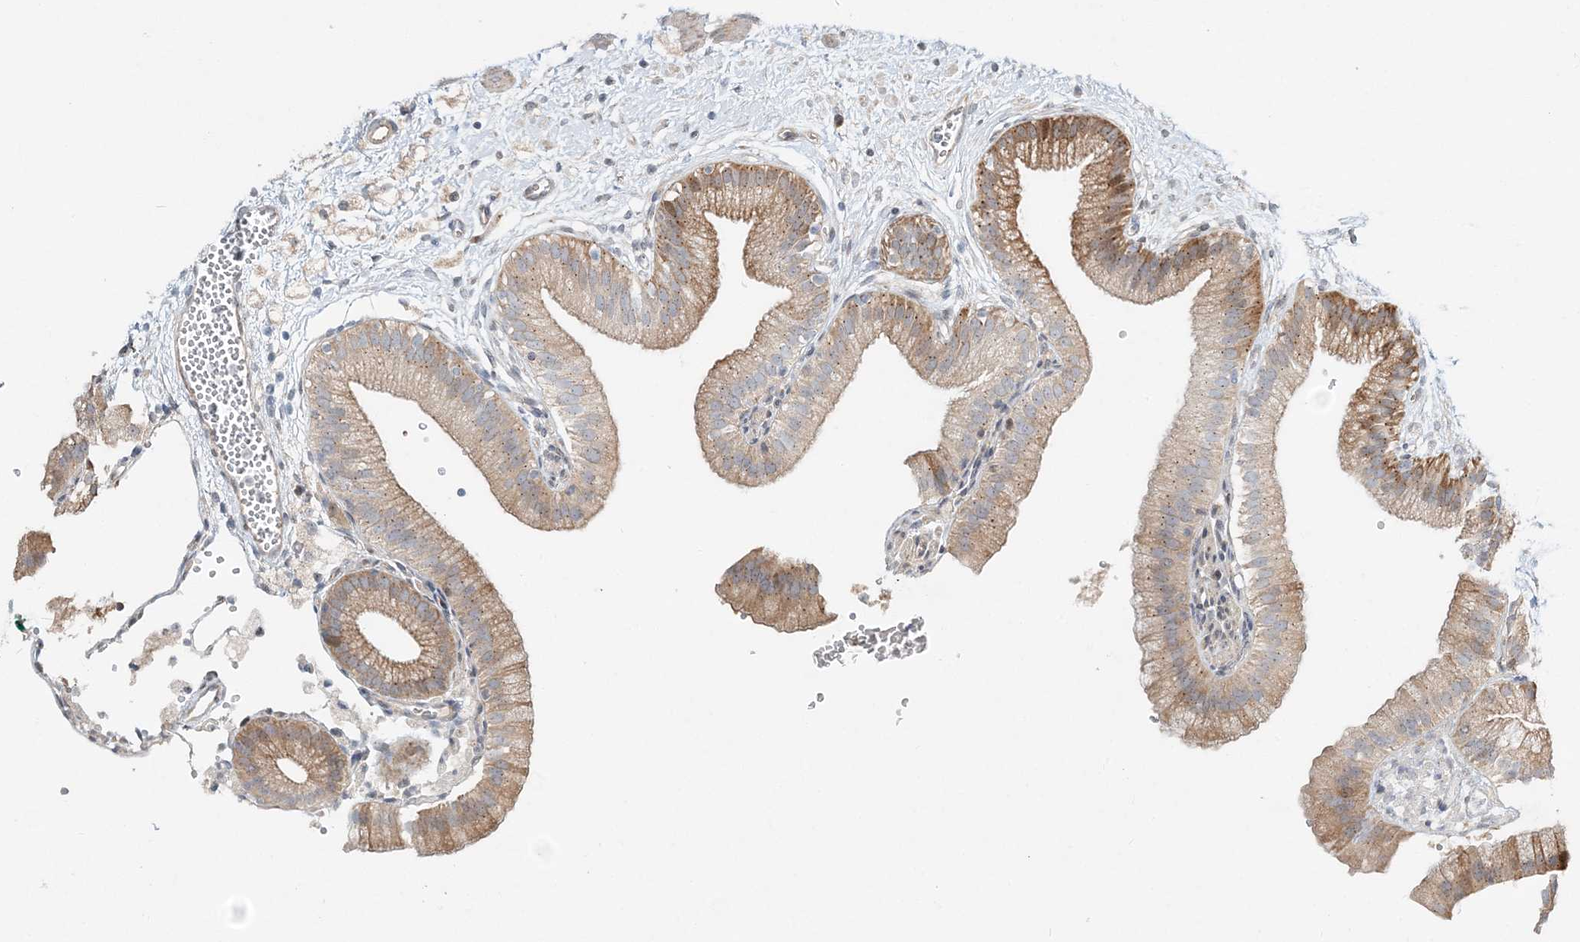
{"staining": {"intensity": "moderate", "quantity": "25%-75%", "location": "cytoplasmic/membranous"}, "tissue": "gallbladder", "cell_type": "Glandular cells", "image_type": "normal", "snomed": [{"axis": "morphology", "description": "Normal tissue, NOS"}, {"axis": "topography", "description": "Gallbladder"}], "caption": "Brown immunohistochemical staining in normal human gallbladder demonstrates moderate cytoplasmic/membranous staining in approximately 25%-75% of glandular cells.", "gene": "CXXC5", "patient": {"sex": "male", "age": 55}}